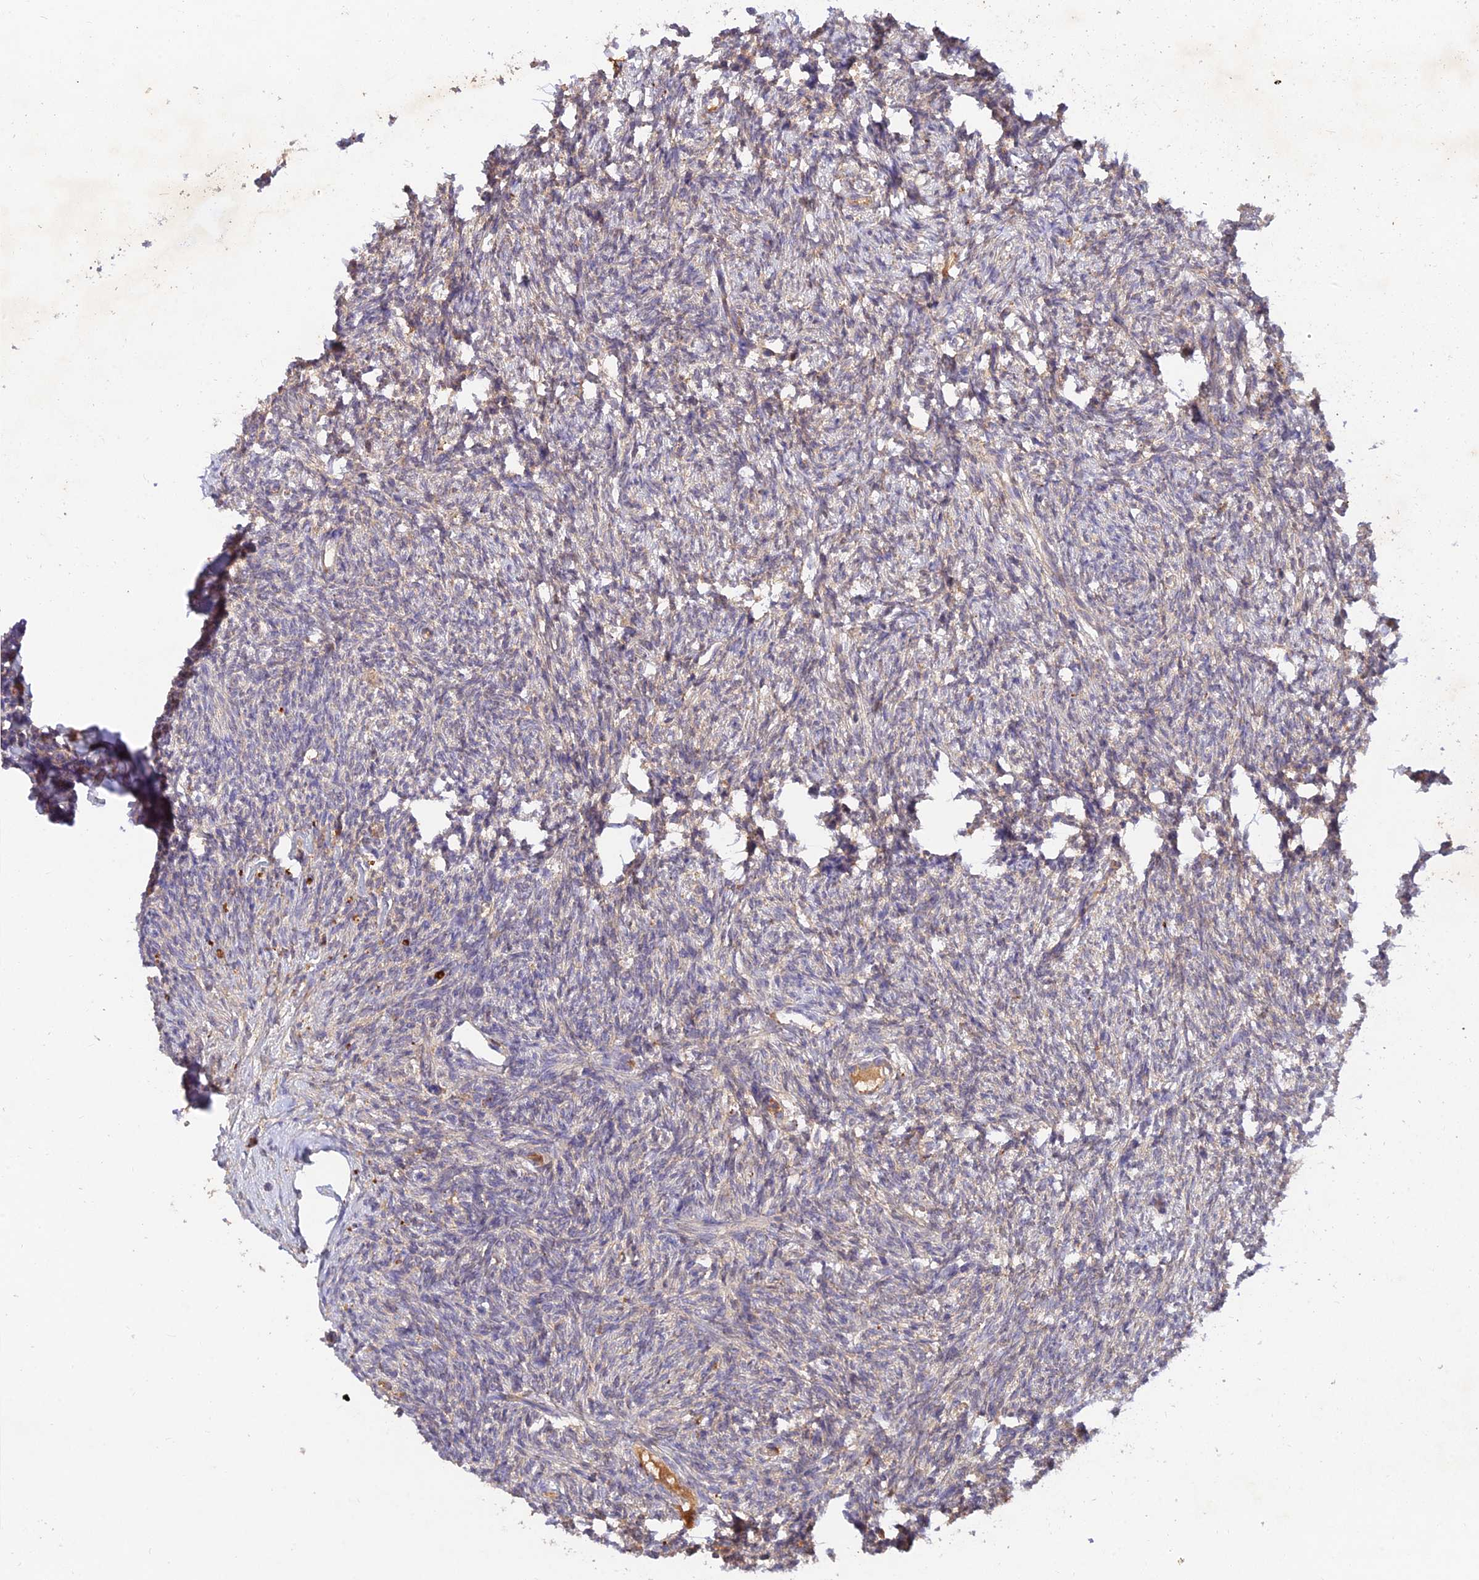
{"staining": {"intensity": "negative", "quantity": "none", "location": "none"}, "tissue": "ovary", "cell_type": "Ovarian stroma cells", "image_type": "normal", "snomed": [{"axis": "morphology", "description": "Normal tissue, NOS"}, {"axis": "morphology", "description": "Cyst, NOS"}, {"axis": "topography", "description": "Ovary"}], "caption": "Micrograph shows no significant protein positivity in ovarian stroma cells of unremarkable ovary. (DAB immunohistochemistry, high magnification).", "gene": "ACSM5", "patient": {"sex": "female", "age": 33}}